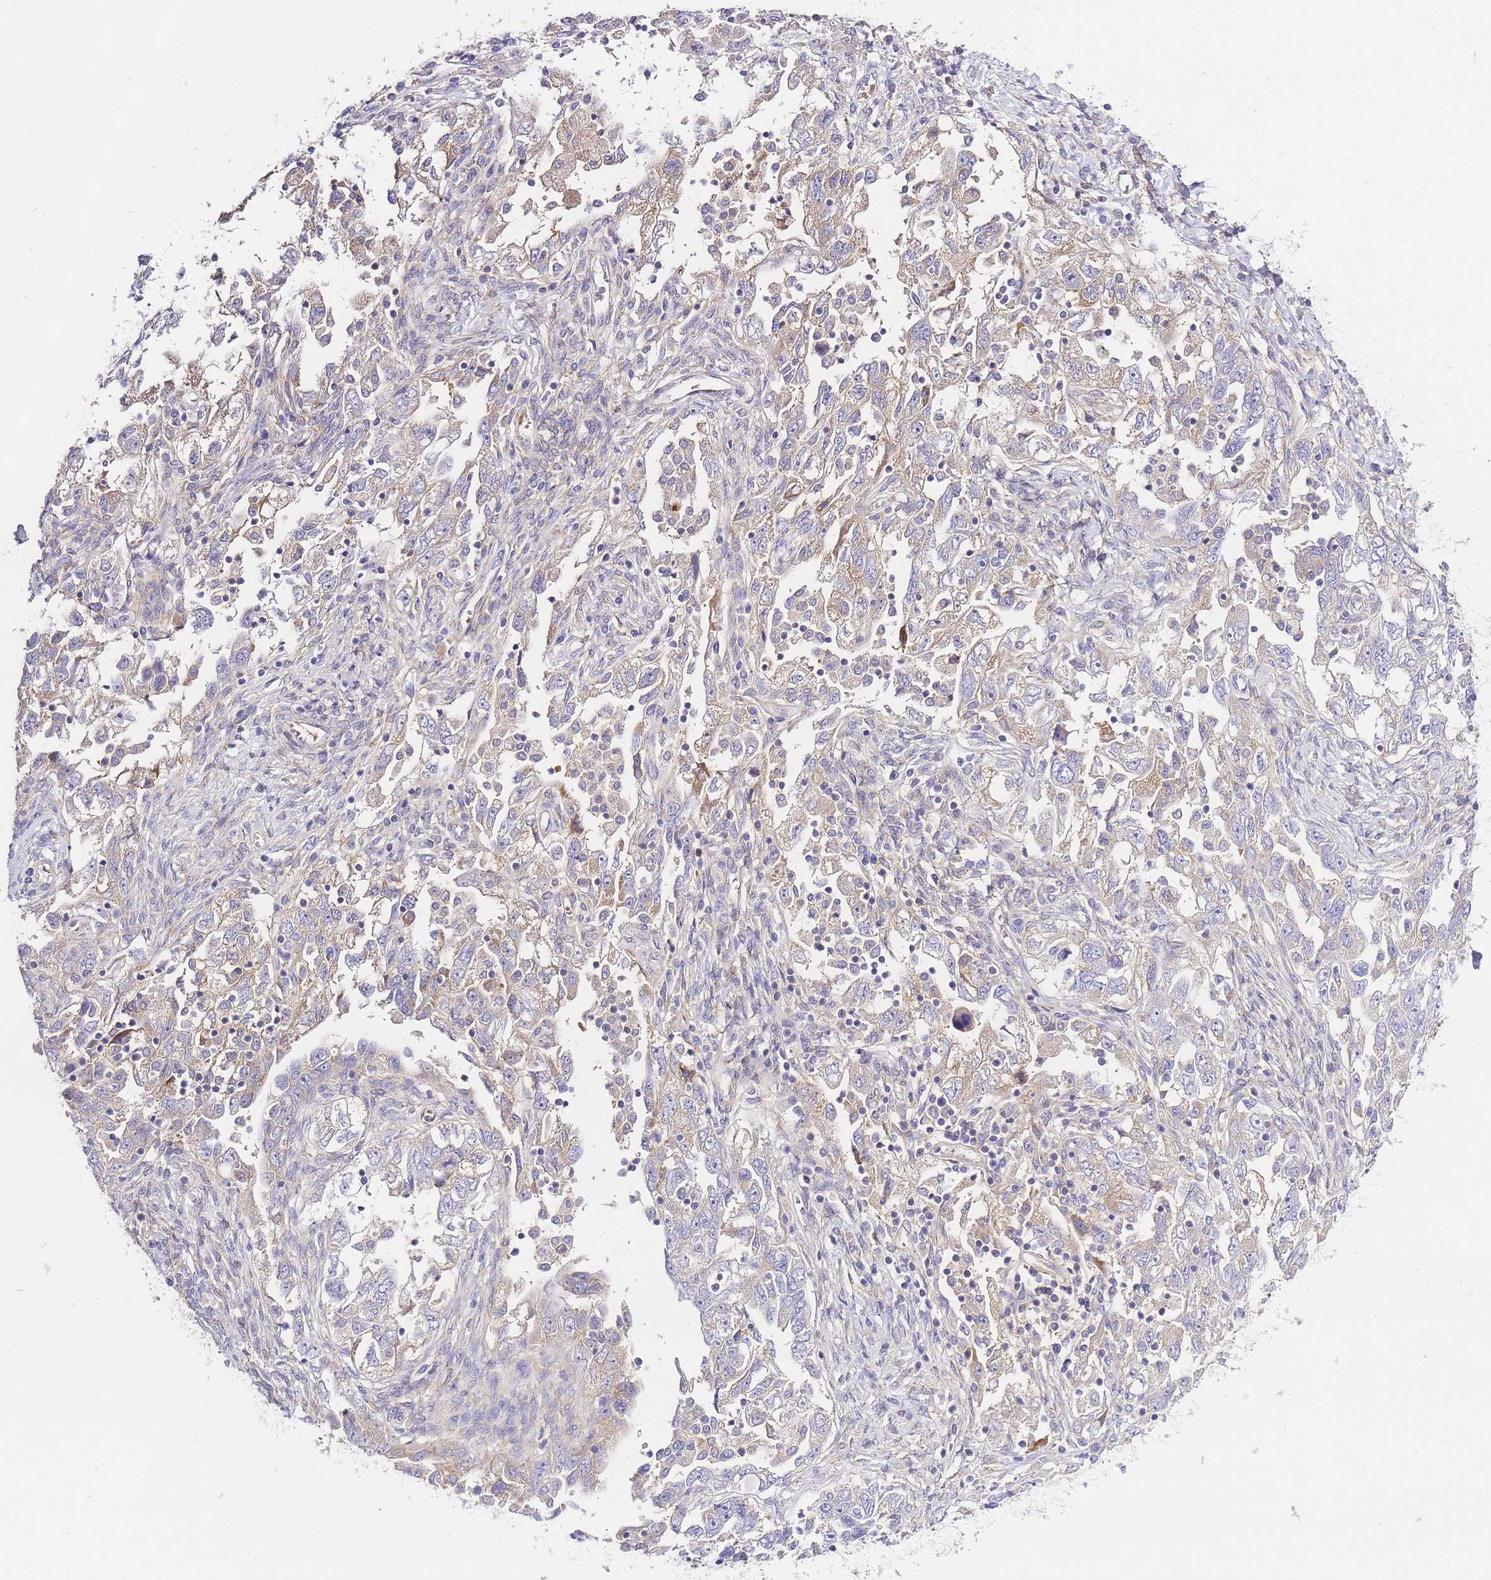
{"staining": {"intensity": "negative", "quantity": "none", "location": "none"}, "tissue": "ovarian cancer", "cell_type": "Tumor cells", "image_type": "cancer", "snomed": [{"axis": "morphology", "description": "Carcinoma, NOS"}, {"axis": "morphology", "description": "Cystadenocarcinoma, serous, NOS"}, {"axis": "topography", "description": "Ovary"}], "caption": "IHC image of serous cystadenocarcinoma (ovarian) stained for a protein (brown), which demonstrates no positivity in tumor cells.", "gene": "INSYN2B", "patient": {"sex": "female", "age": 69}}